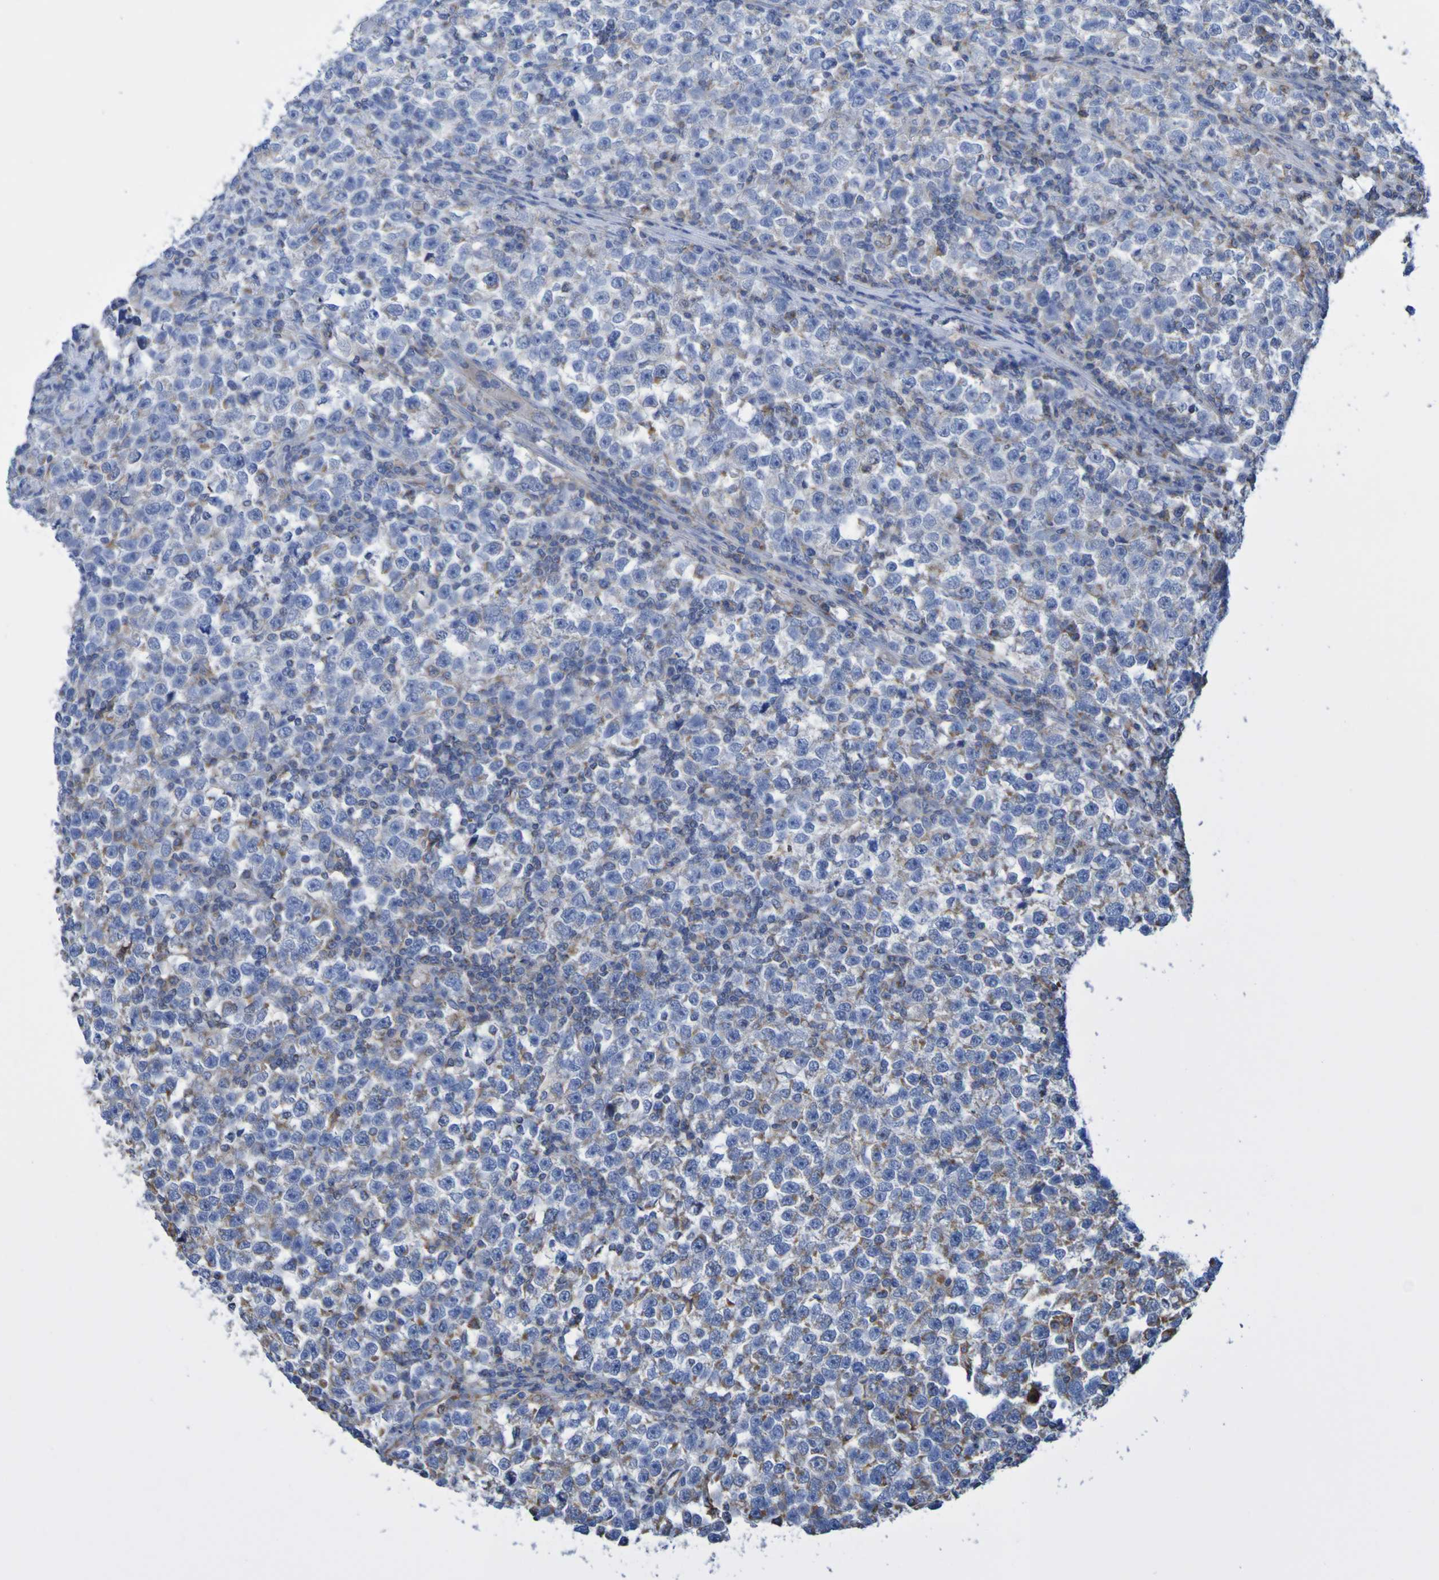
{"staining": {"intensity": "weak", "quantity": "25%-75%", "location": "cytoplasmic/membranous"}, "tissue": "testis cancer", "cell_type": "Tumor cells", "image_type": "cancer", "snomed": [{"axis": "morphology", "description": "Seminoma, NOS"}, {"axis": "topography", "description": "Testis"}], "caption": "DAB (3,3'-diaminobenzidine) immunohistochemical staining of testis cancer (seminoma) reveals weak cytoplasmic/membranous protein expression in approximately 25%-75% of tumor cells.", "gene": "CNTN2", "patient": {"sex": "male", "age": 43}}